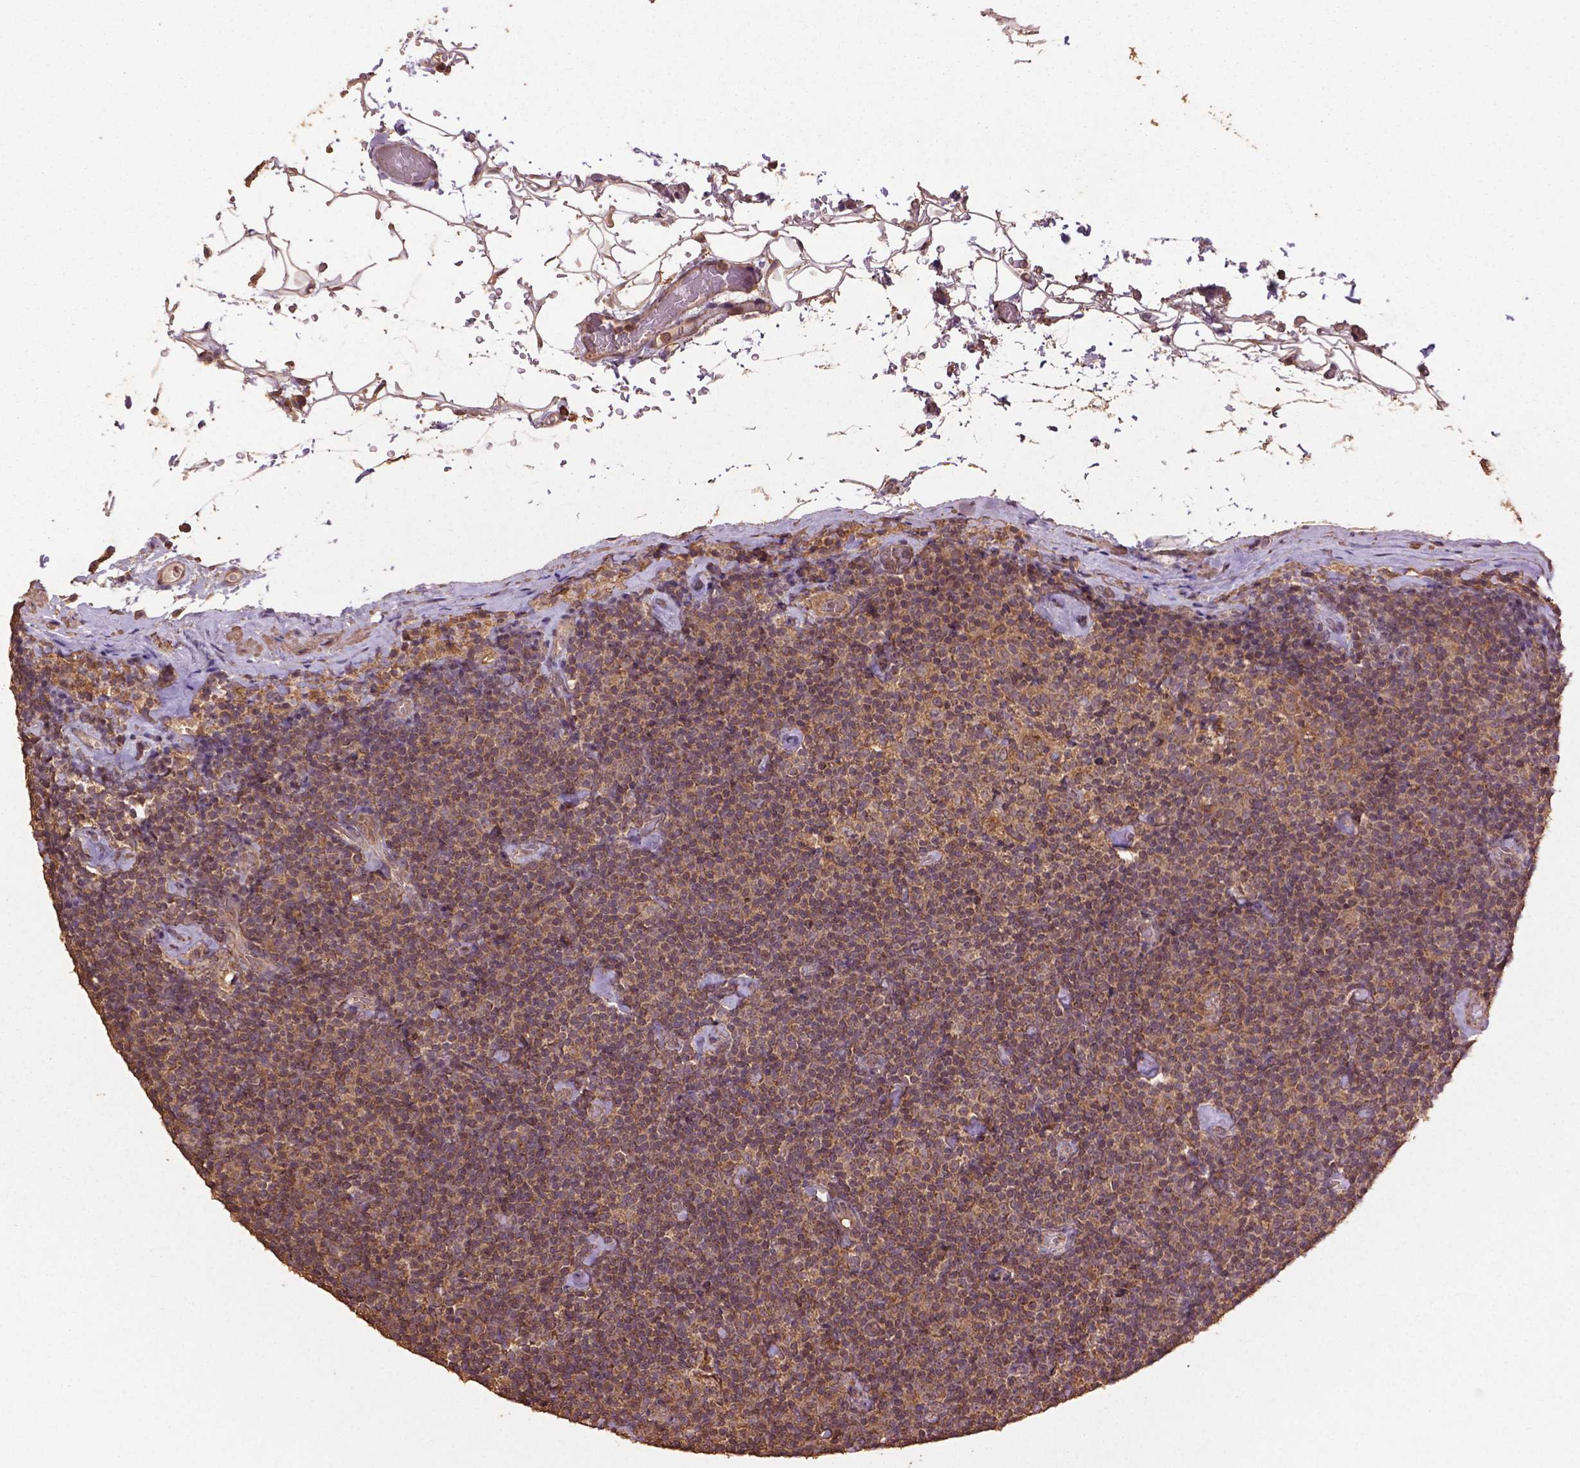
{"staining": {"intensity": "moderate", "quantity": ">75%", "location": "cytoplasmic/membranous"}, "tissue": "lymphoma", "cell_type": "Tumor cells", "image_type": "cancer", "snomed": [{"axis": "morphology", "description": "Malignant lymphoma, non-Hodgkin's type, Low grade"}, {"axis": "topography", "description": "Lymph node"}], "caption": "This micrograph demonstrates IHC staining of human lymphoma, with medium moderate cytoplasmic/membranous staining in approximately >75% of tumor cells.", "gene": "BABAM1", "patient": {"sex": "male", "age": 81}}